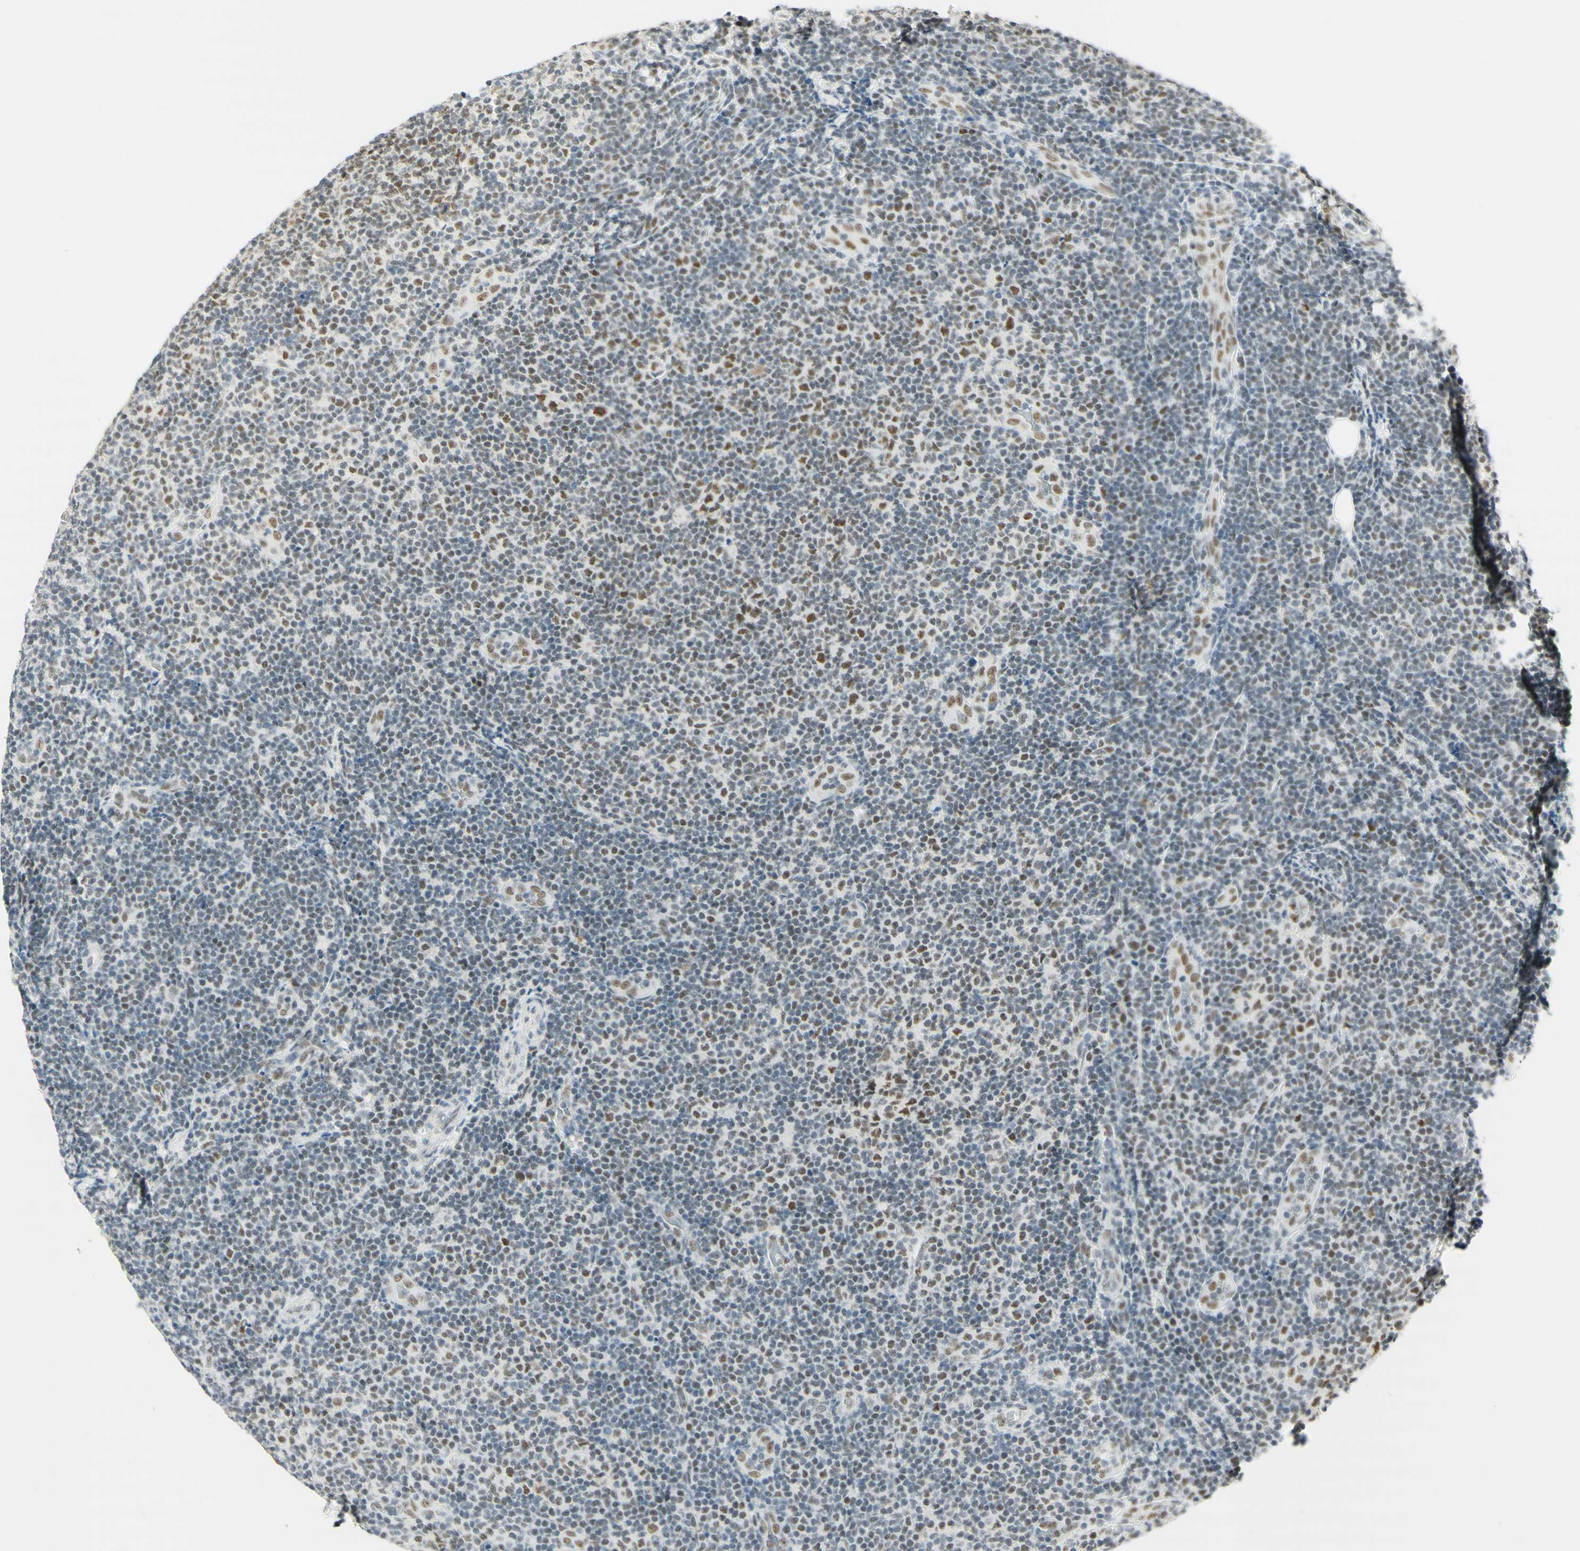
{"staining": {"intensity": "moderate", "quantity": "25%-75%", "location": "nuclear"}, "tissue": "lymphoma", "cell_type": "Tumor cells", "image_type": "cancer", "snomed": [{"axis": "morphology", "description": "Malignant lymphoma, non-Hodgkin's type, Low grade"}, {"axis": "topography", "description": "Lymph node"}], "caption": "Low-grade malignant lymphoma, non-Hodgkin's type stained for a protein shows moderate nuclear positivity in tumor cells.", "gene": "PMS2", "patient": {"sex": "male", "age": 83}}